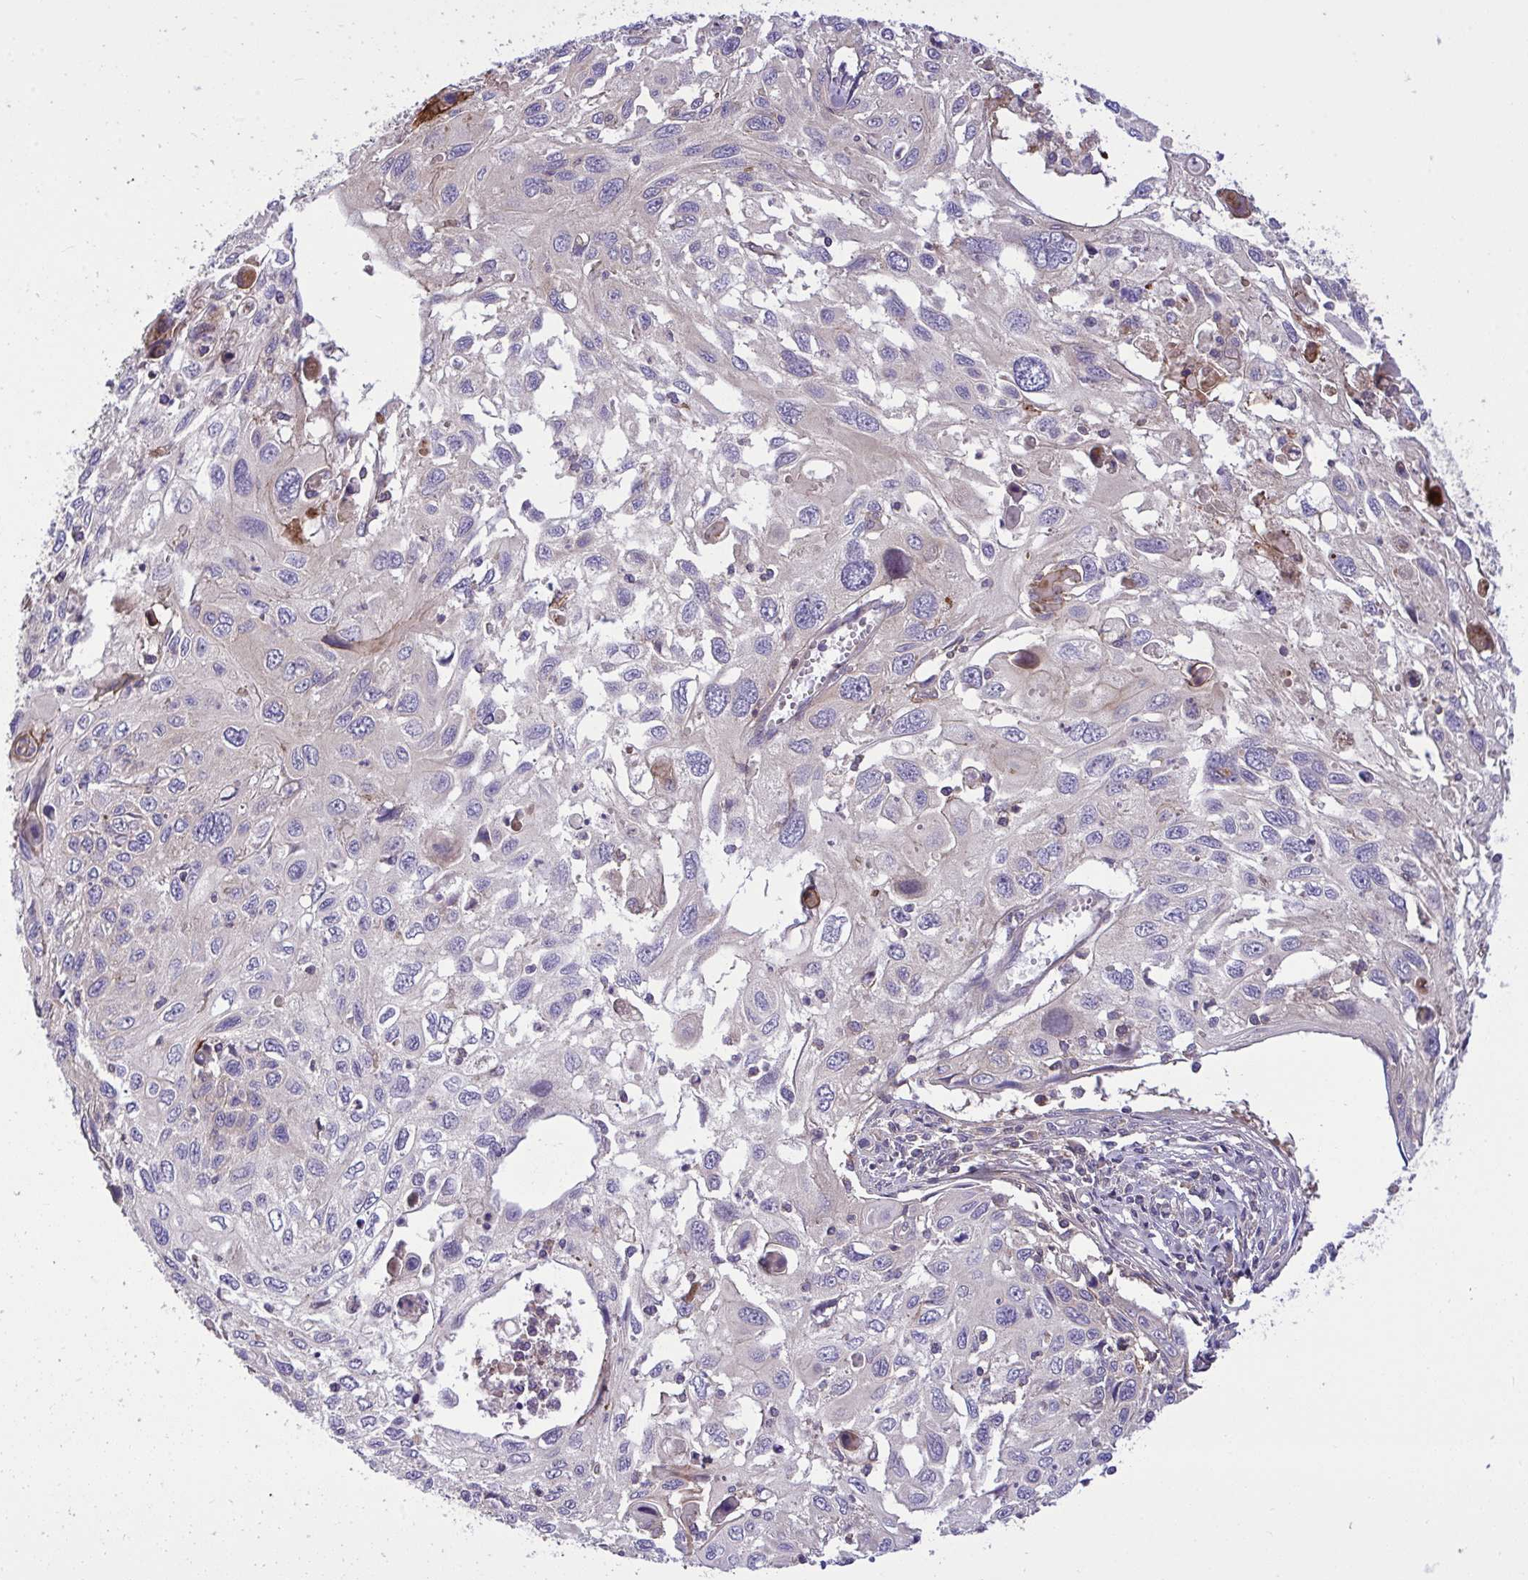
{"staining": {"intensity": "negative", "quantity": "none", "location": "none"}, "tissue": "cervical cancer", "cell_type": "Tumor cells", "image_type": "cancer", "snomed": [{"axis": "morphology", "description": "Squamous cell carcinoma, NOS"}, {"axis": "topography", "description": "Cervix"}], "caption": "Immunohistochemical staining of cervical cancer displays no significant staining in tumor cells.", "gene": "GRB14", "patient": {"sex": "female", "age": 70}}